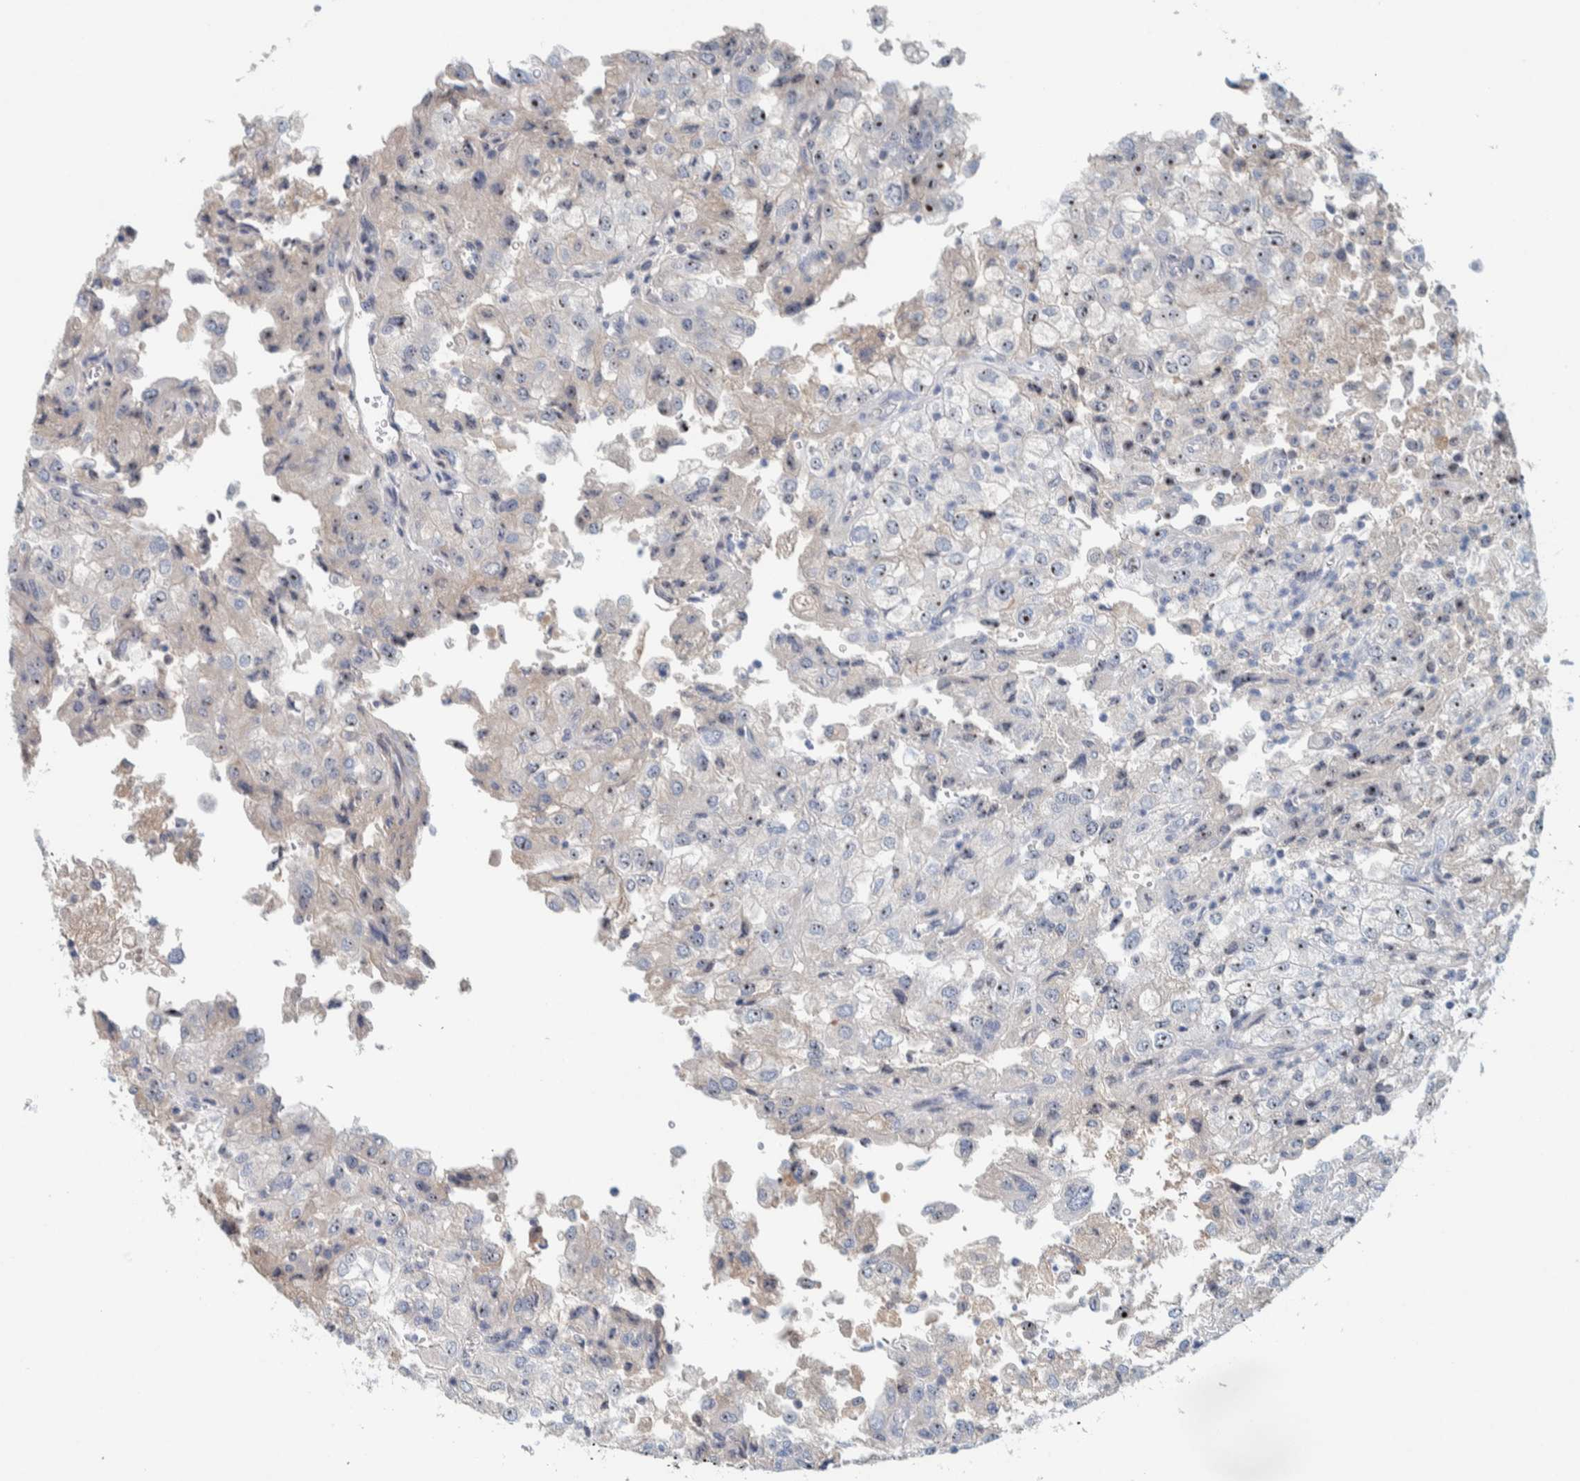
{"staining": {"intensity": "moderate", "quantity": "25%-75%", "location": "nuclear"}, "tissue": "renal cancer", "cell_type": "Tumor cells", "image_type": "cancer", "snomed": [{"axis": "morphology", "description": "Adenocarcinoma, NOS"}, {"axis": "topography", "description": "Kidney"}], "caption": "The histopathology image demonstrates immunohistochemical staining of renal cancer (adenocarcinoma). There is moderate nuclear expression is identified in about 25%-75% of tumor cells.", "gene": "NOL11", "patient": {"sex": "female", "age": 54}}